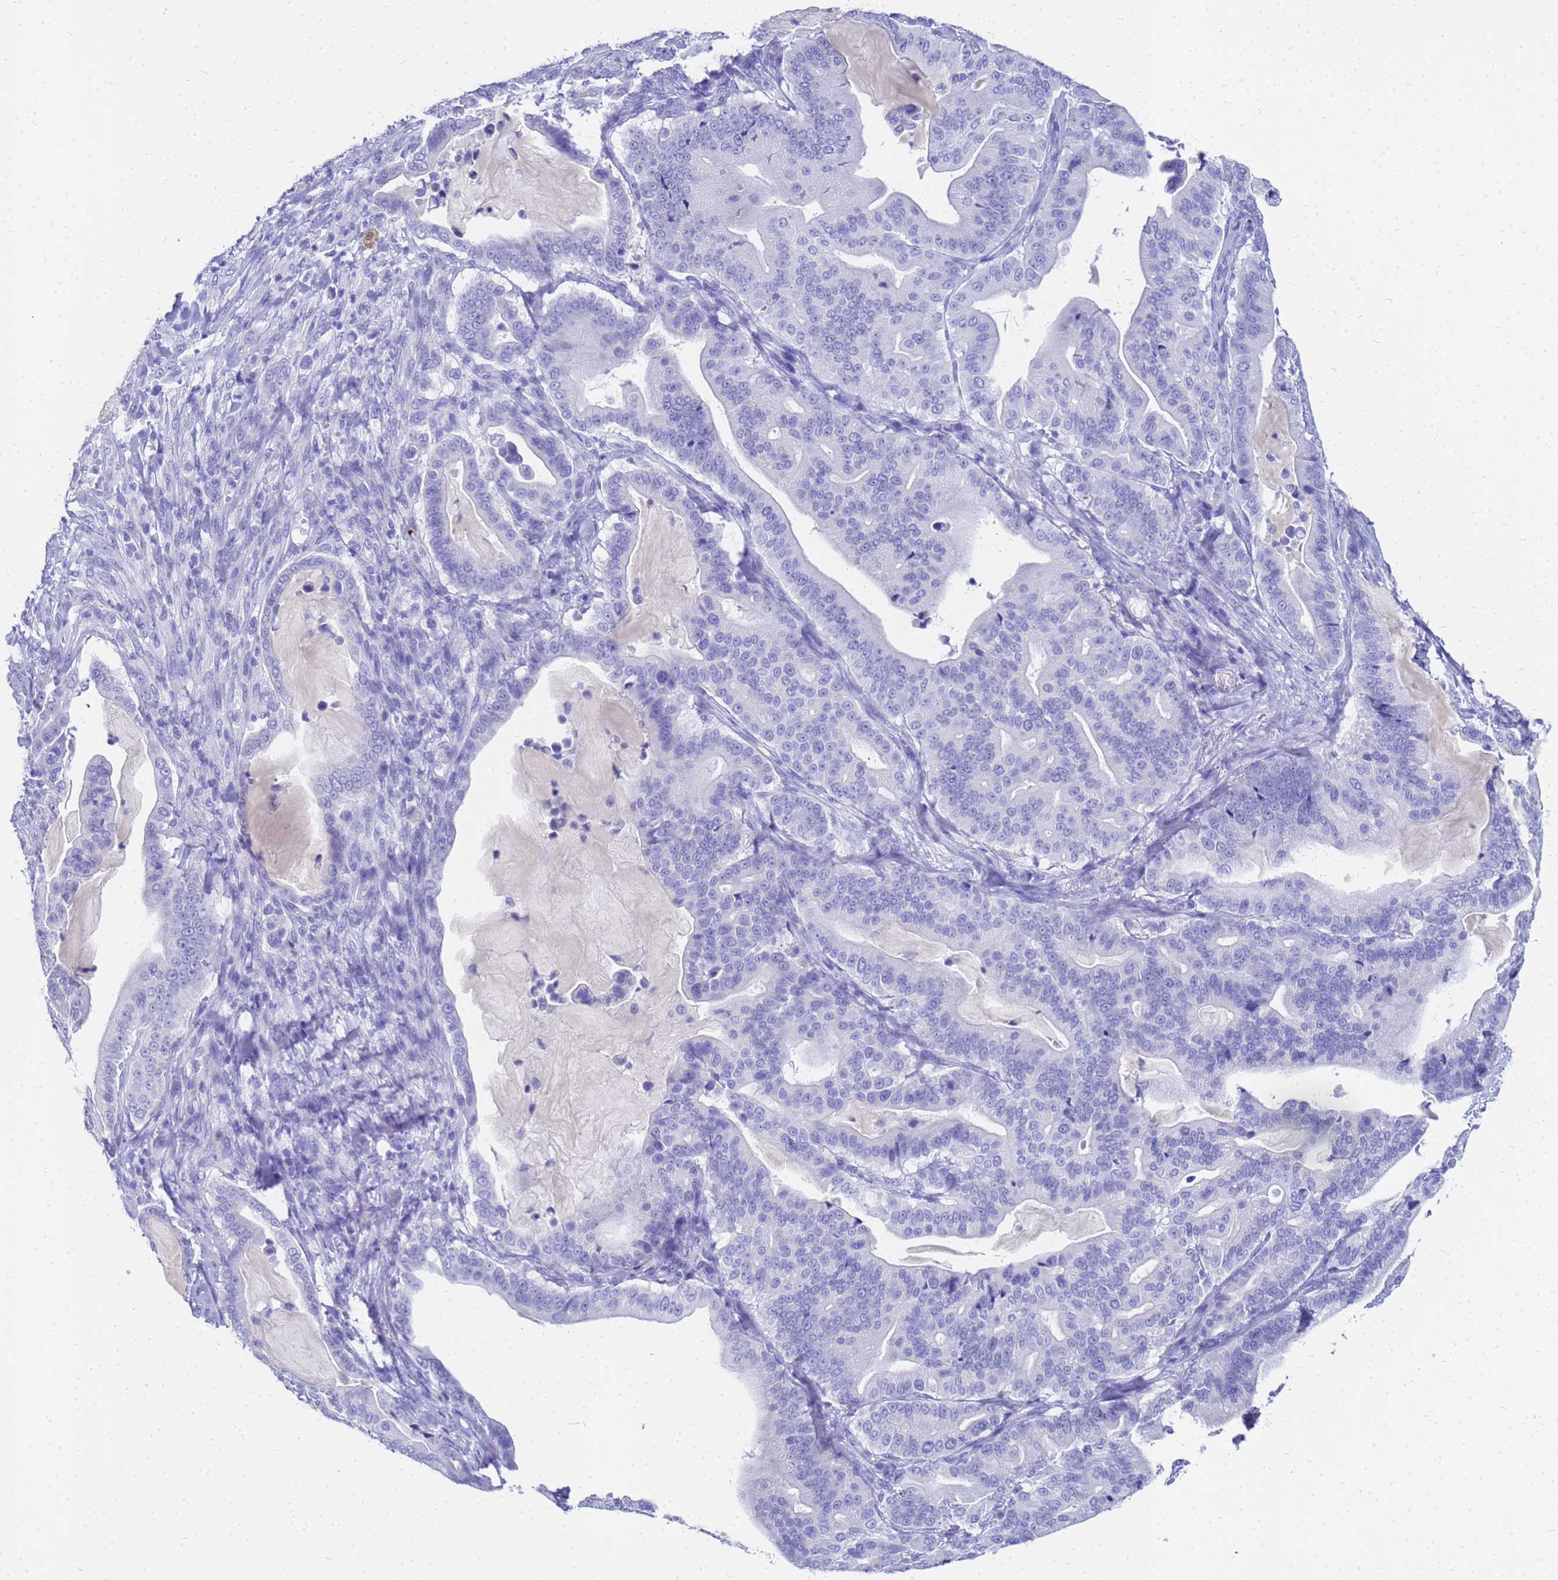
{"staining": {"intensity": "negative", "quantity": "none", "location": "none"}, "tissue": "pancreatic cancer", "cell_type": "Tumor cells", "image_type": "cancer", "snomed": [{"axis": "morphology", "description": "Adenocarcinoma, NOS"}, {"axis": "topography", "description": "Pancreas"}], "caption": "IHC micrograph of neoplastic tissue: human adenocarcinoma (pancreatic) stained with DAB displays no significant protein expression in tumor cells. (DAB (3,3'-diaminobenzidine) immunohistochemistry (IHC) with hematoxylin counter stain).", "gene": "CKB", "patient": {"sex": "male", "age": 63}}